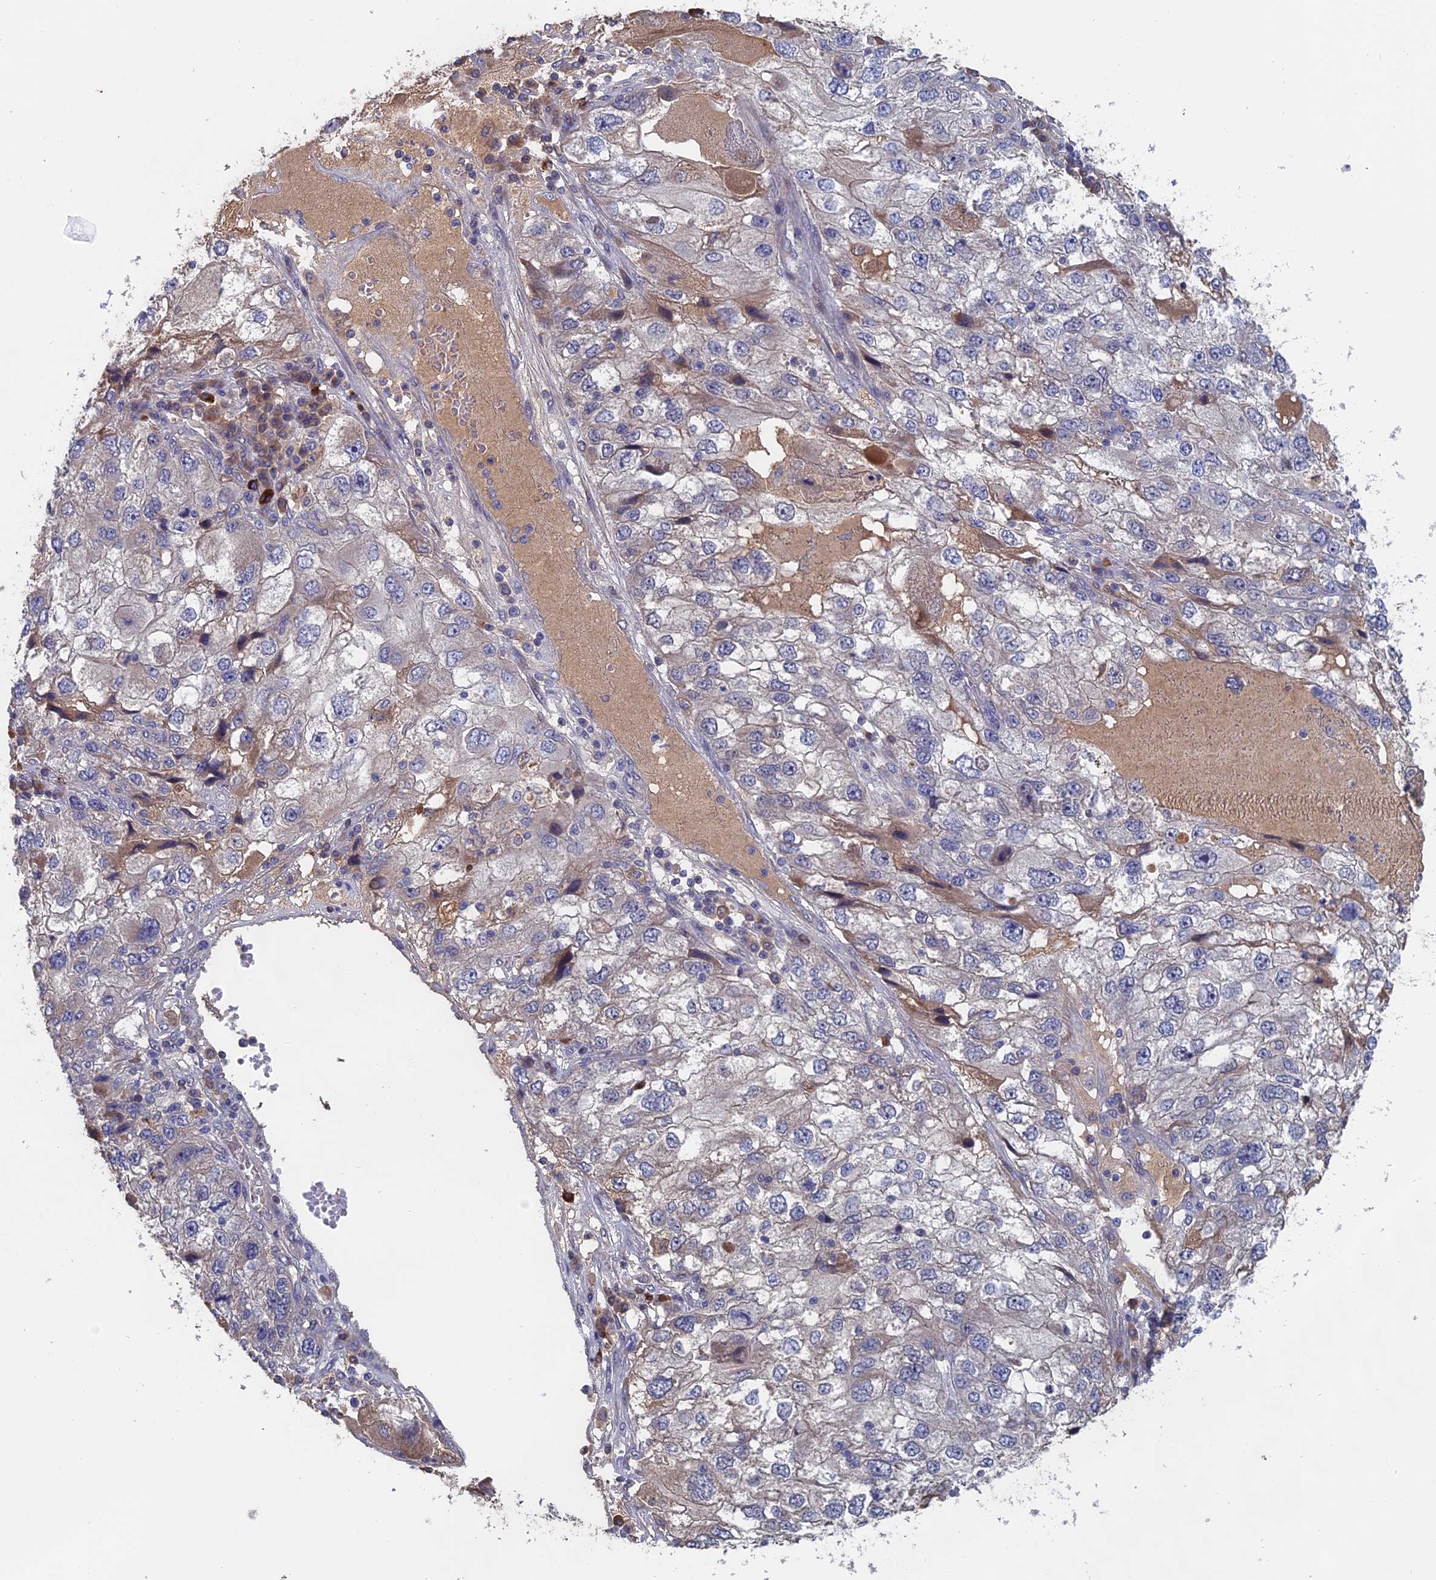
{"staining": {"intensity": "weak", "quantity": "<25%", "location": "cytoplasmic/membranous"}, "tissue": "endometrial cancer", "cell_type": "Tumor cells", "image_type": "cancer", "snomed": [{"axis": "morphology", "description": "Adenocarcinoma, NOS"}, {"axis": "topography", "description": "Endometrium"}], "caption": "Tumor cells are negative for brown protein staining in endometrial cancer (adenocarcinoma).", "gene": "SLC33A1", "patient": {"sex": "female", "age": 49}}